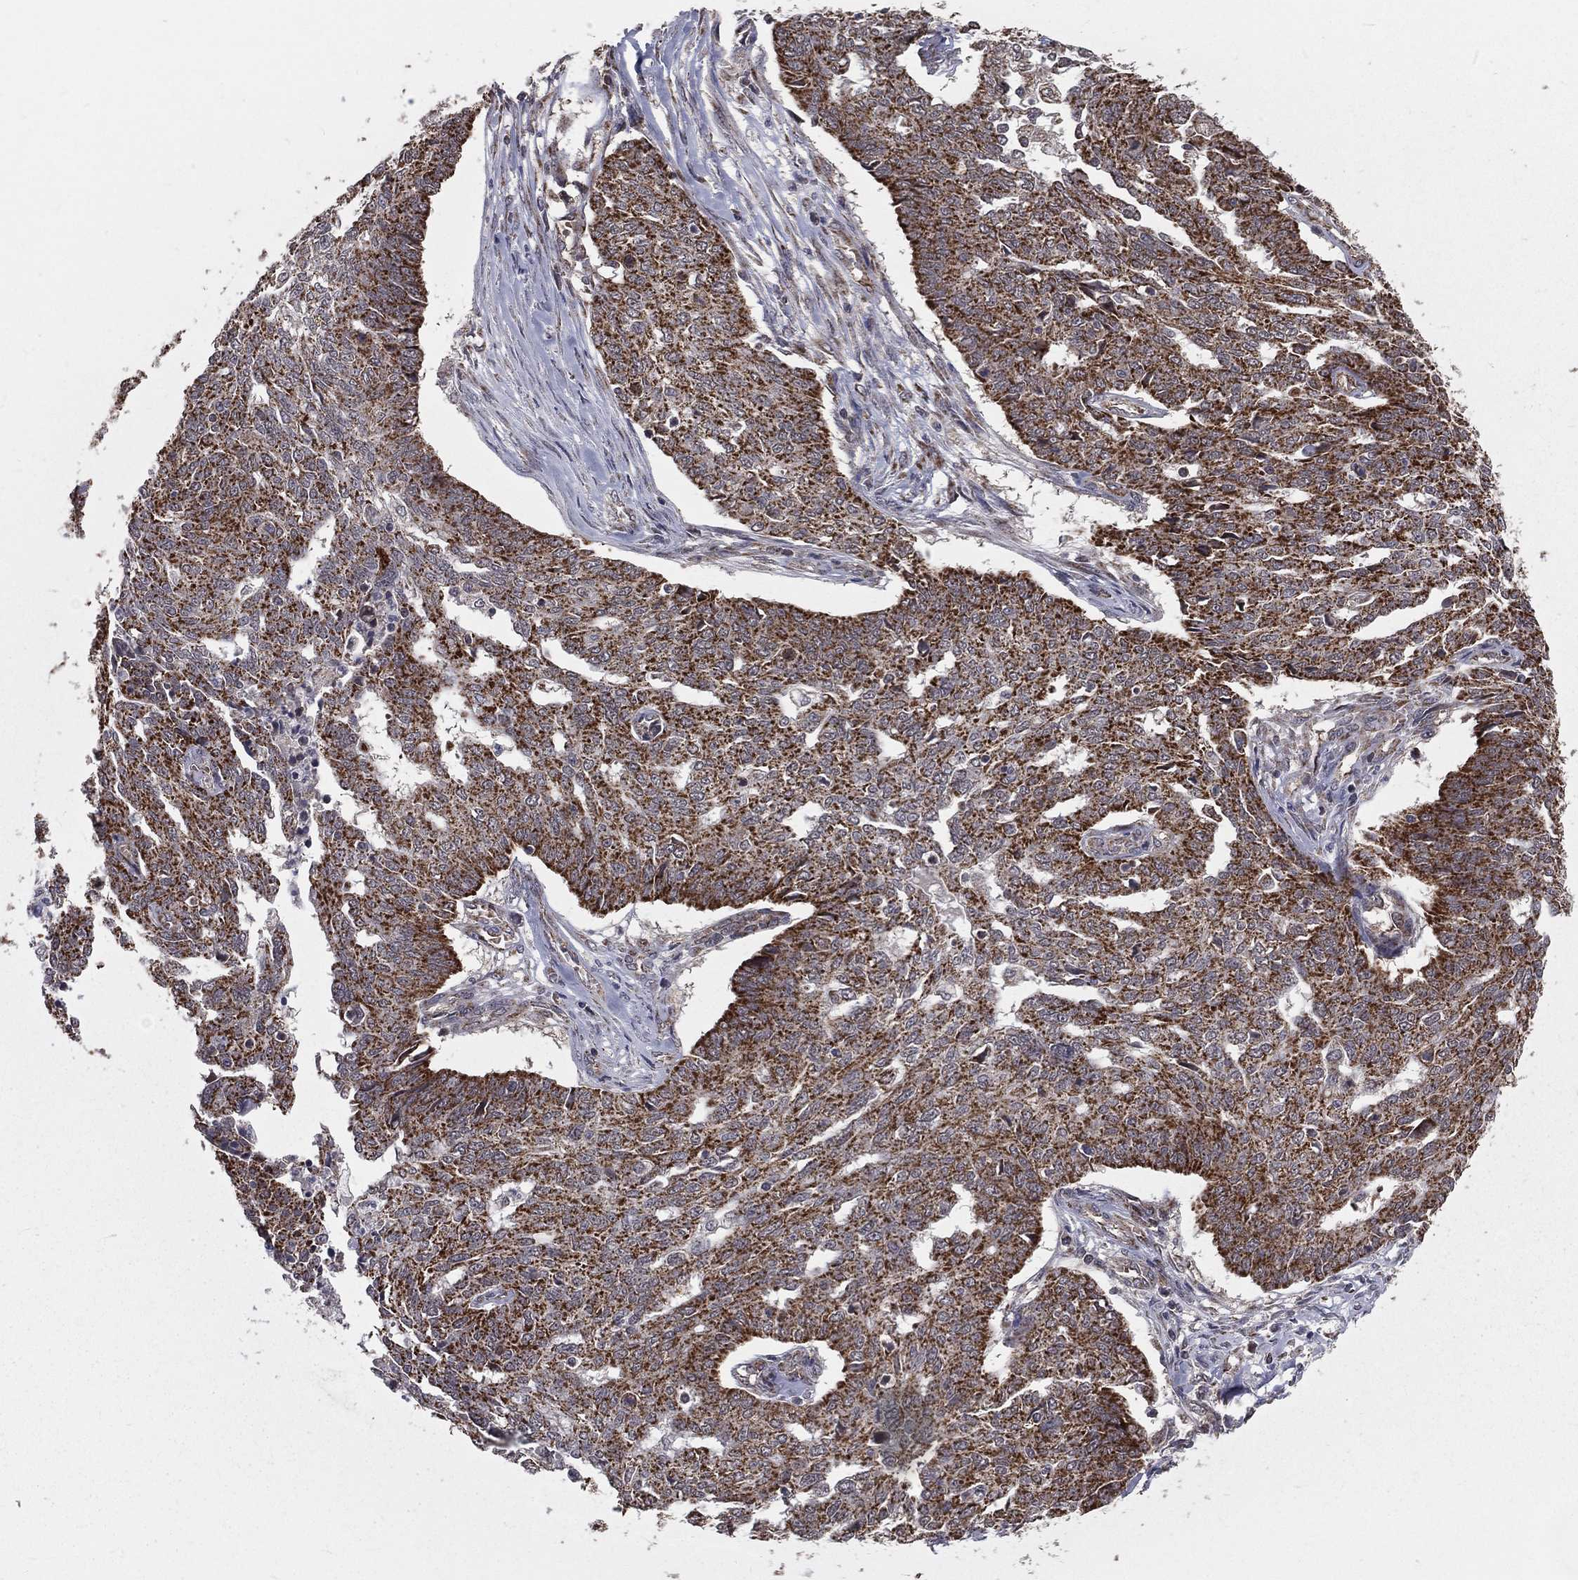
{"staining": {"intensity": "strong", "quantity": ">75%", "location": "cytoplasmic/membranous"}, "tissue": "ovarian cancer", "cell_type": "Tumor cells", "image_type": "cancer", "snomed": [{"axis": "morphology", "description": "Cystadenocarcinoma, serous, NOS"}, {"axis": "topography", "description": "Ovary"}], "caption": "Protein staining of ovarian cancer tissue displays strong cytoplasmic/membranous positivity in approximately >75% of tumor cells. The staining is performed using DAB brown chromogen to label protein expression. The nuclei are counter-stained blue using hematoxylin.", "gene": "MRPL46", "patient": {"sex": "female", "age": 67}}